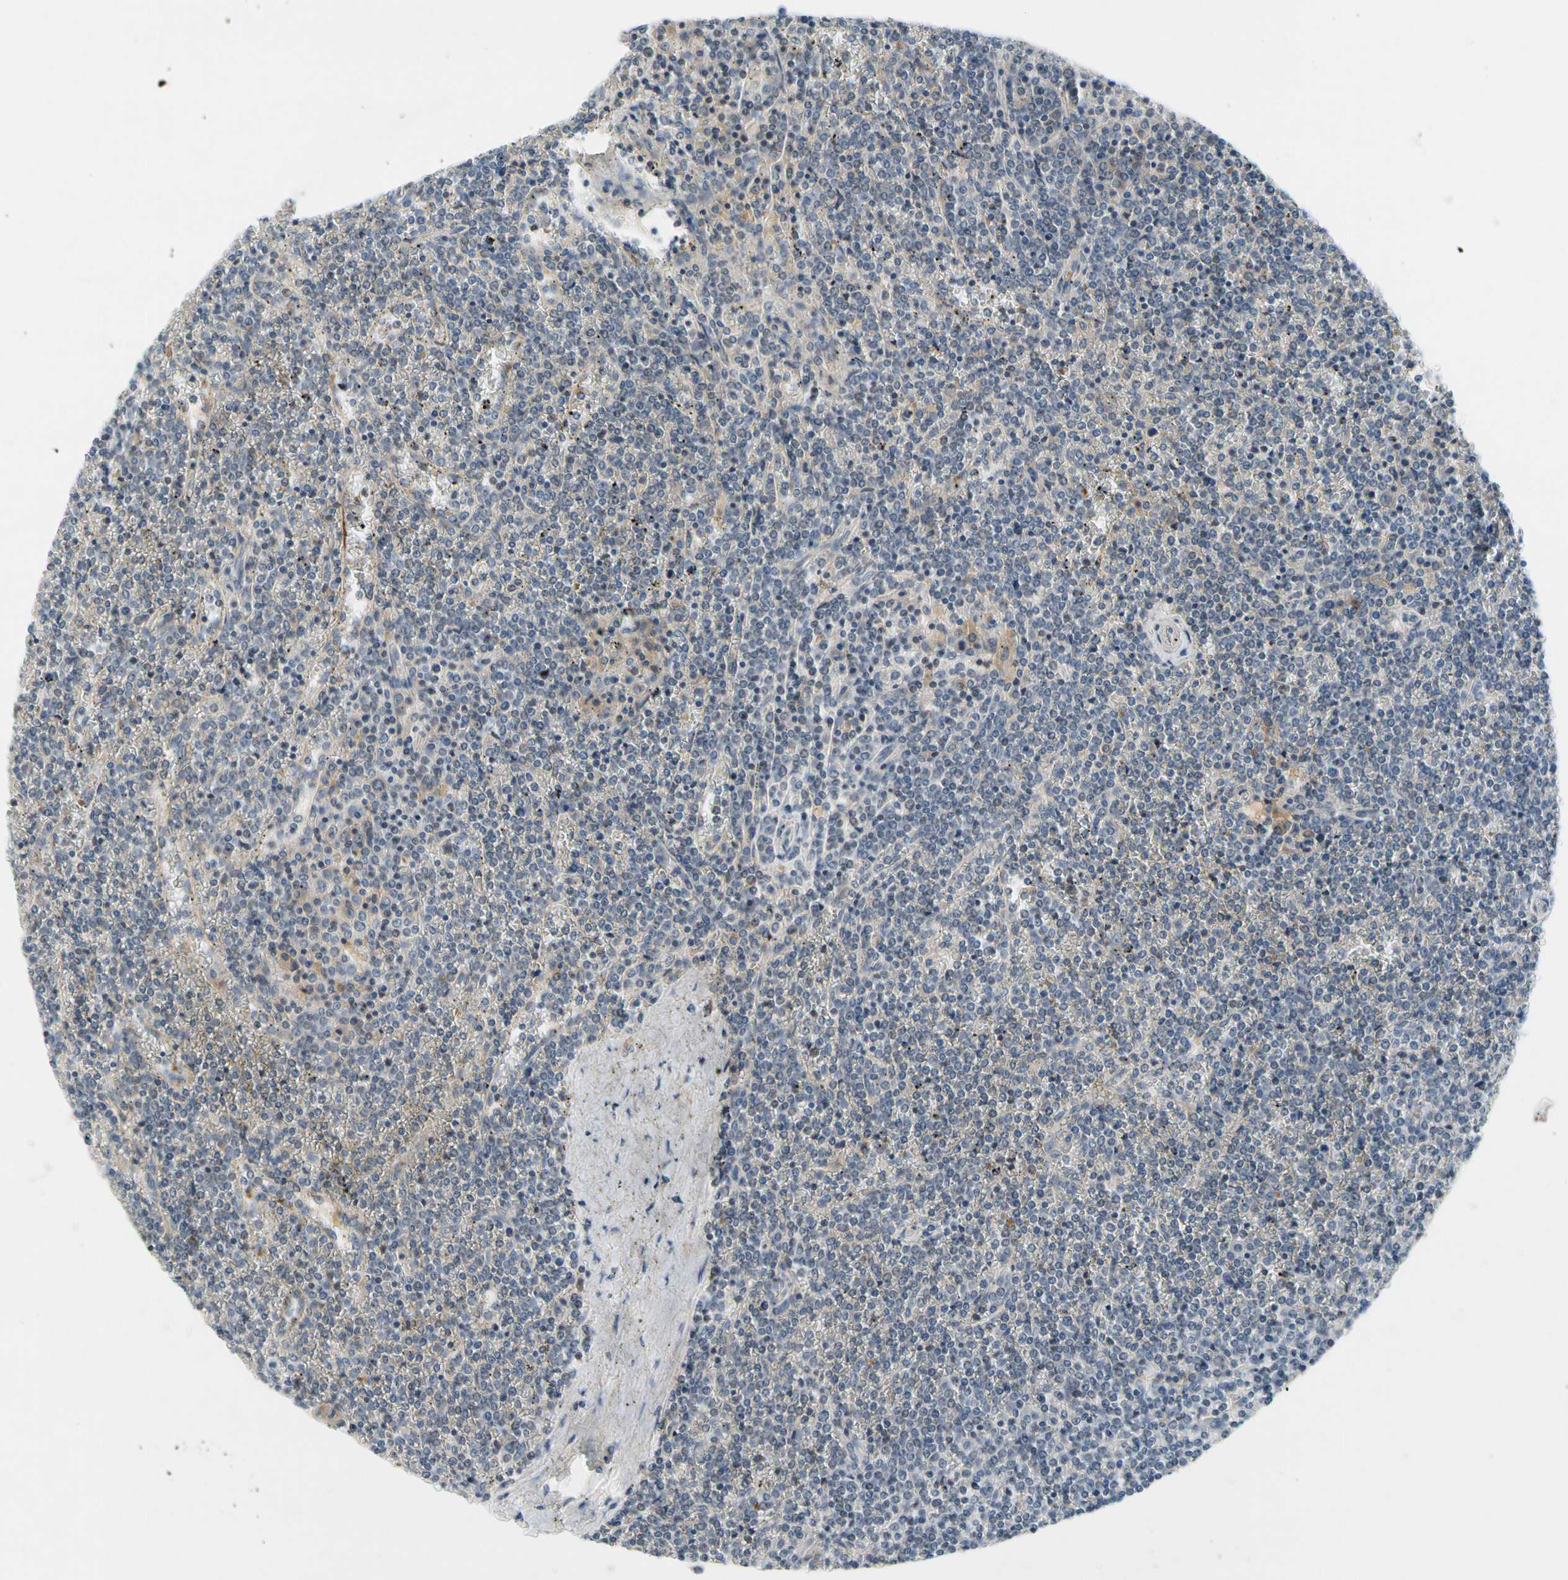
{"staining": {"intensity": "negative", "quantity": "none", "location": "none"}, "tissue": "lymphoma", "cell_type": "Tumor cells", "image_type": "cancer", "snomed": [{"axis": "morphology", "description": "Malignant lymphoma, non-Hodgkin's type, Low grade"}, {"axis": "topography", "description": "Spleen"}], "caption": "An IHC micrograph of lymphoma is shown. There is no staining in tumor cells of lymphoma.", "gene": "CNDP1", "patient": {"sex": "female", "age": 19}}